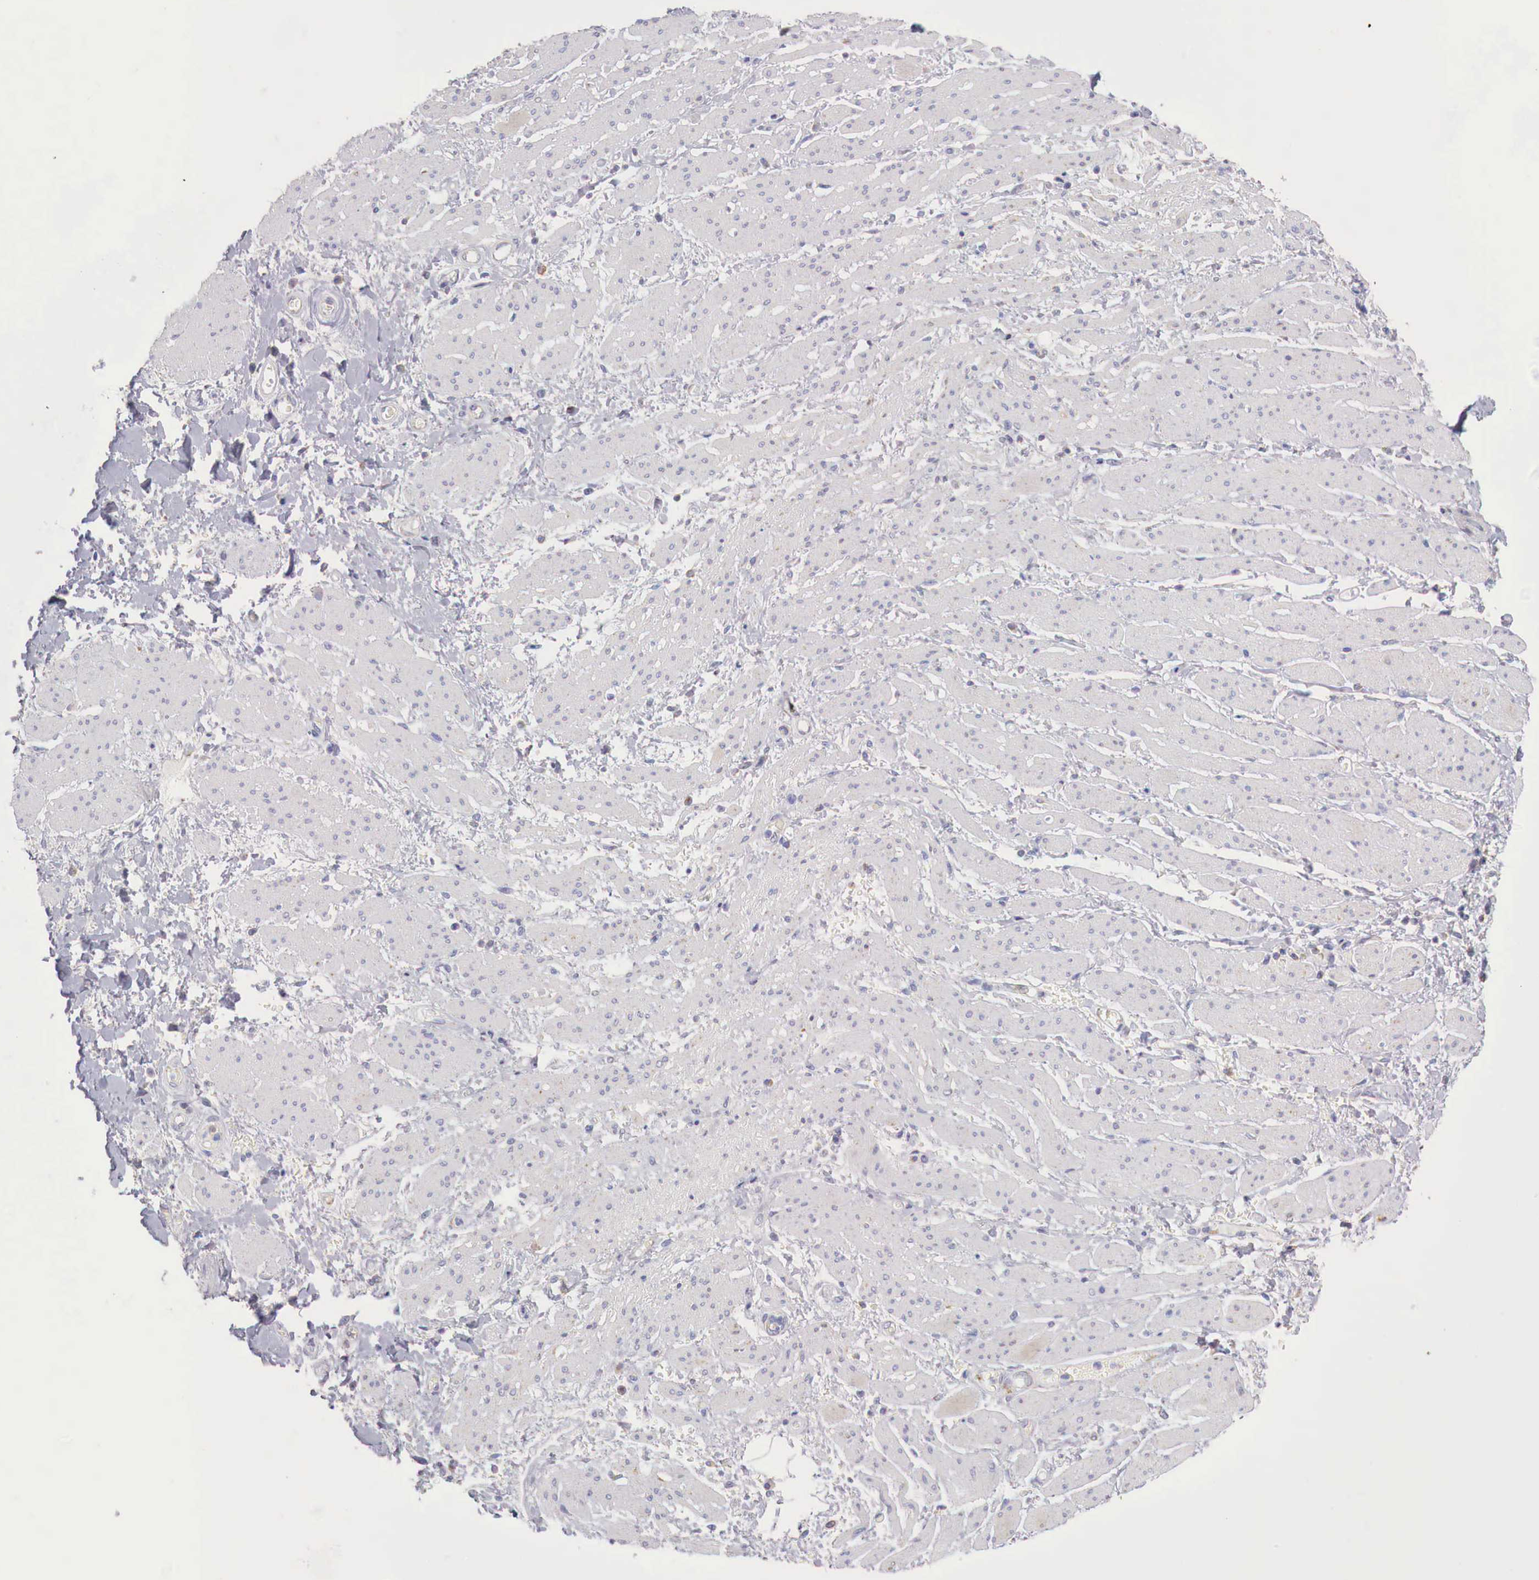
{"staining": {"intensity": "weak", "quantity": "<25%", "location": "cytoplasmic/membranous"}, "tissue": "stomach cancer", "cell_type": "Tumor cells", "image_type": "cancer", "snomed": [{"axis": "morphology", "description": "Adenocarcinoma, NOS"}, {"axis": "topography", "description": "Pancreas"}, {"axis": "topography", "description": "Stomach, upper"}], "caption": "This is an IHC histopathology image of stomach cancer (adenocarcinoma). There is no expression in tumor cells.", "gene": "IDH3G", "patient": {"sex": "male", "age": 77}}